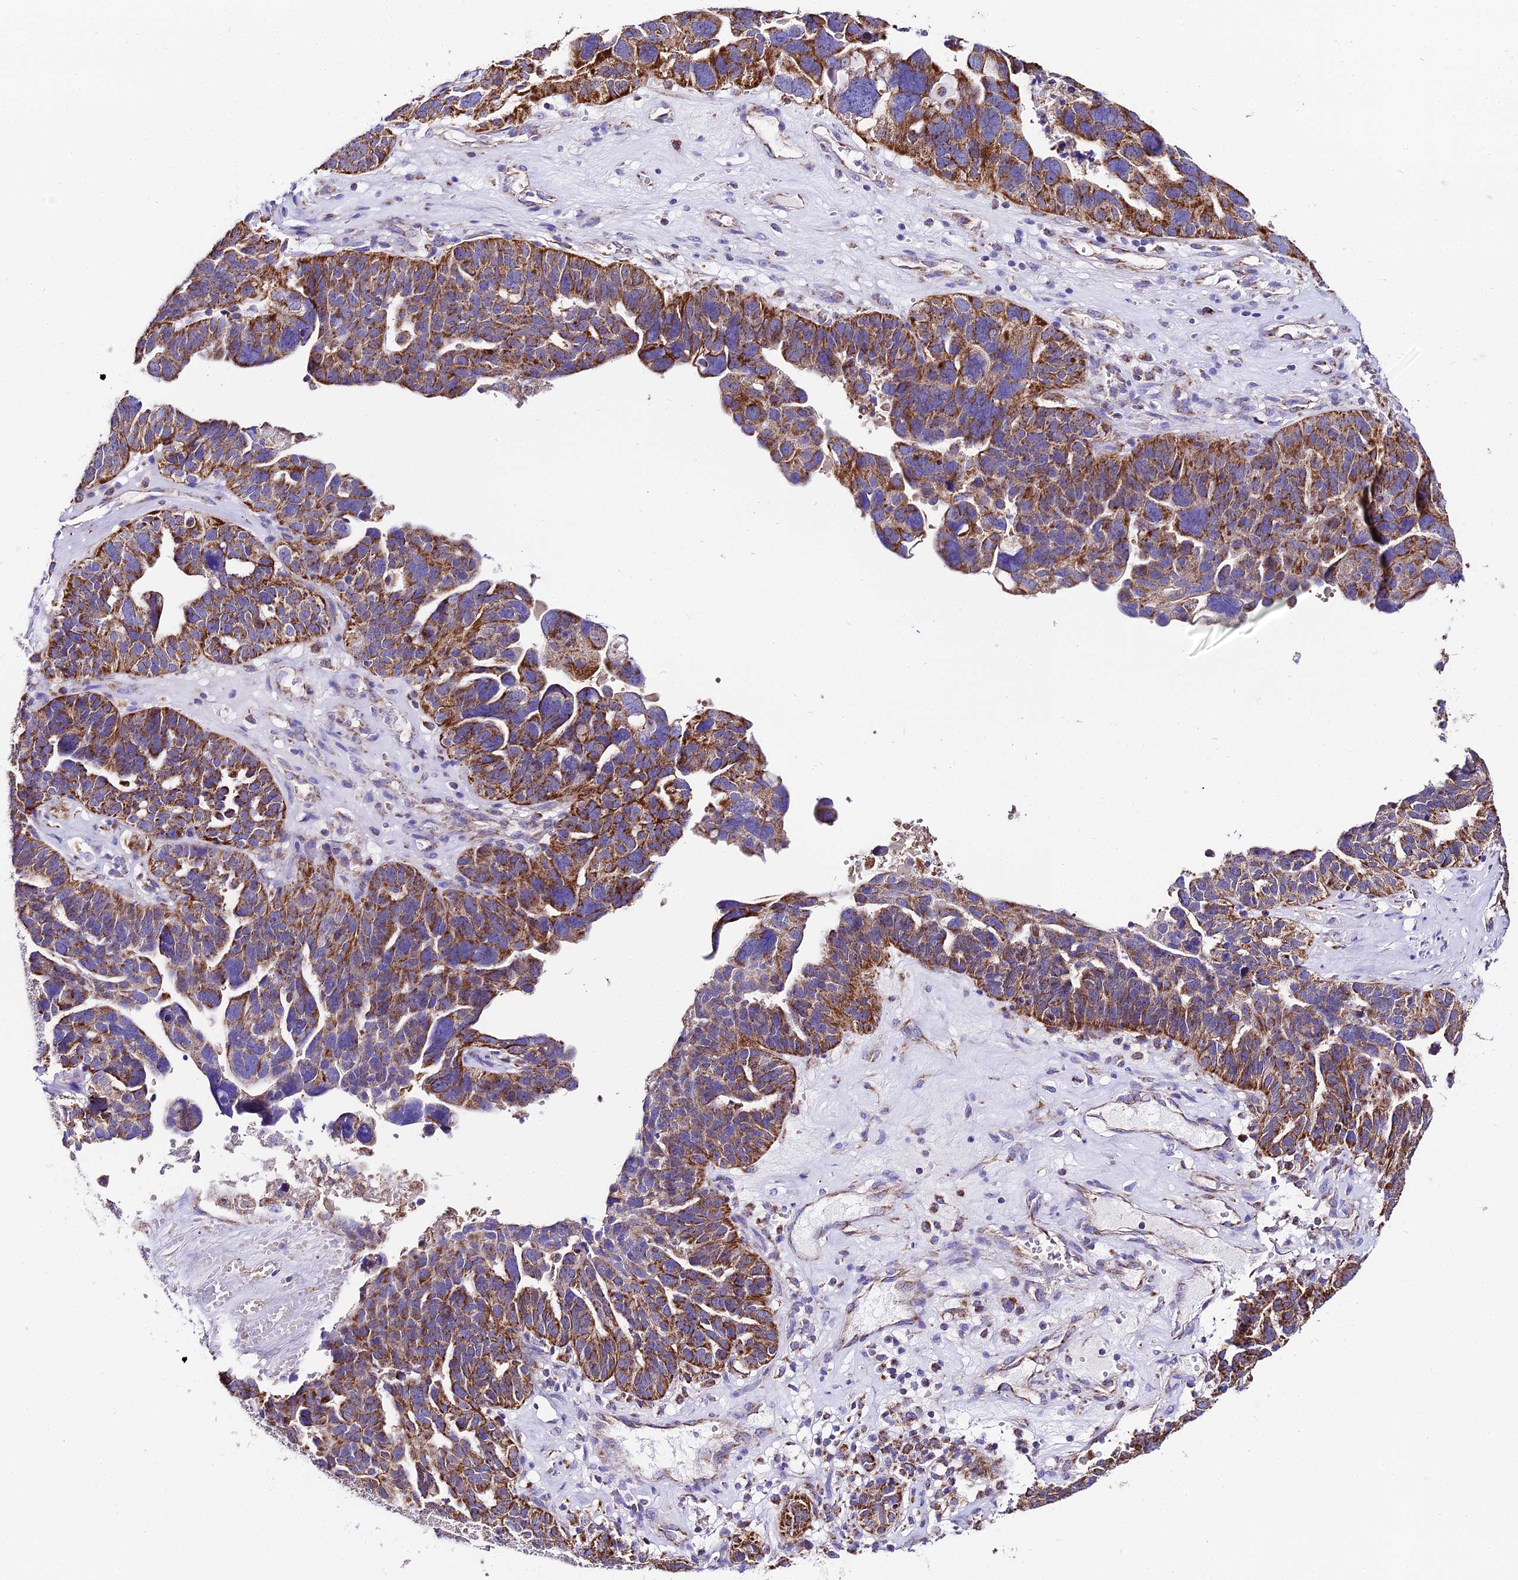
{"staining": {"intensity": "moderate", "quantity": ">75%", "location": "cytoplasmic/membranous"}, "tissue": "ovarian cancer", "cell_type": "Tumor cells", "image_type": "cancer", "snomed": [{"axis": "morphology", "description": "Cystadenocarcinoma, serous, NOS"}, {"axis": "topography", "description": "Ovary"}], "caption": "Protein analysis of ovarian cancer tissue exhibits moderate cytoplasmic/membranous positivity in about >75% of tumor cells.", "gene": "OCIAD1", "patient": {"sex": "female", "age": 59}}